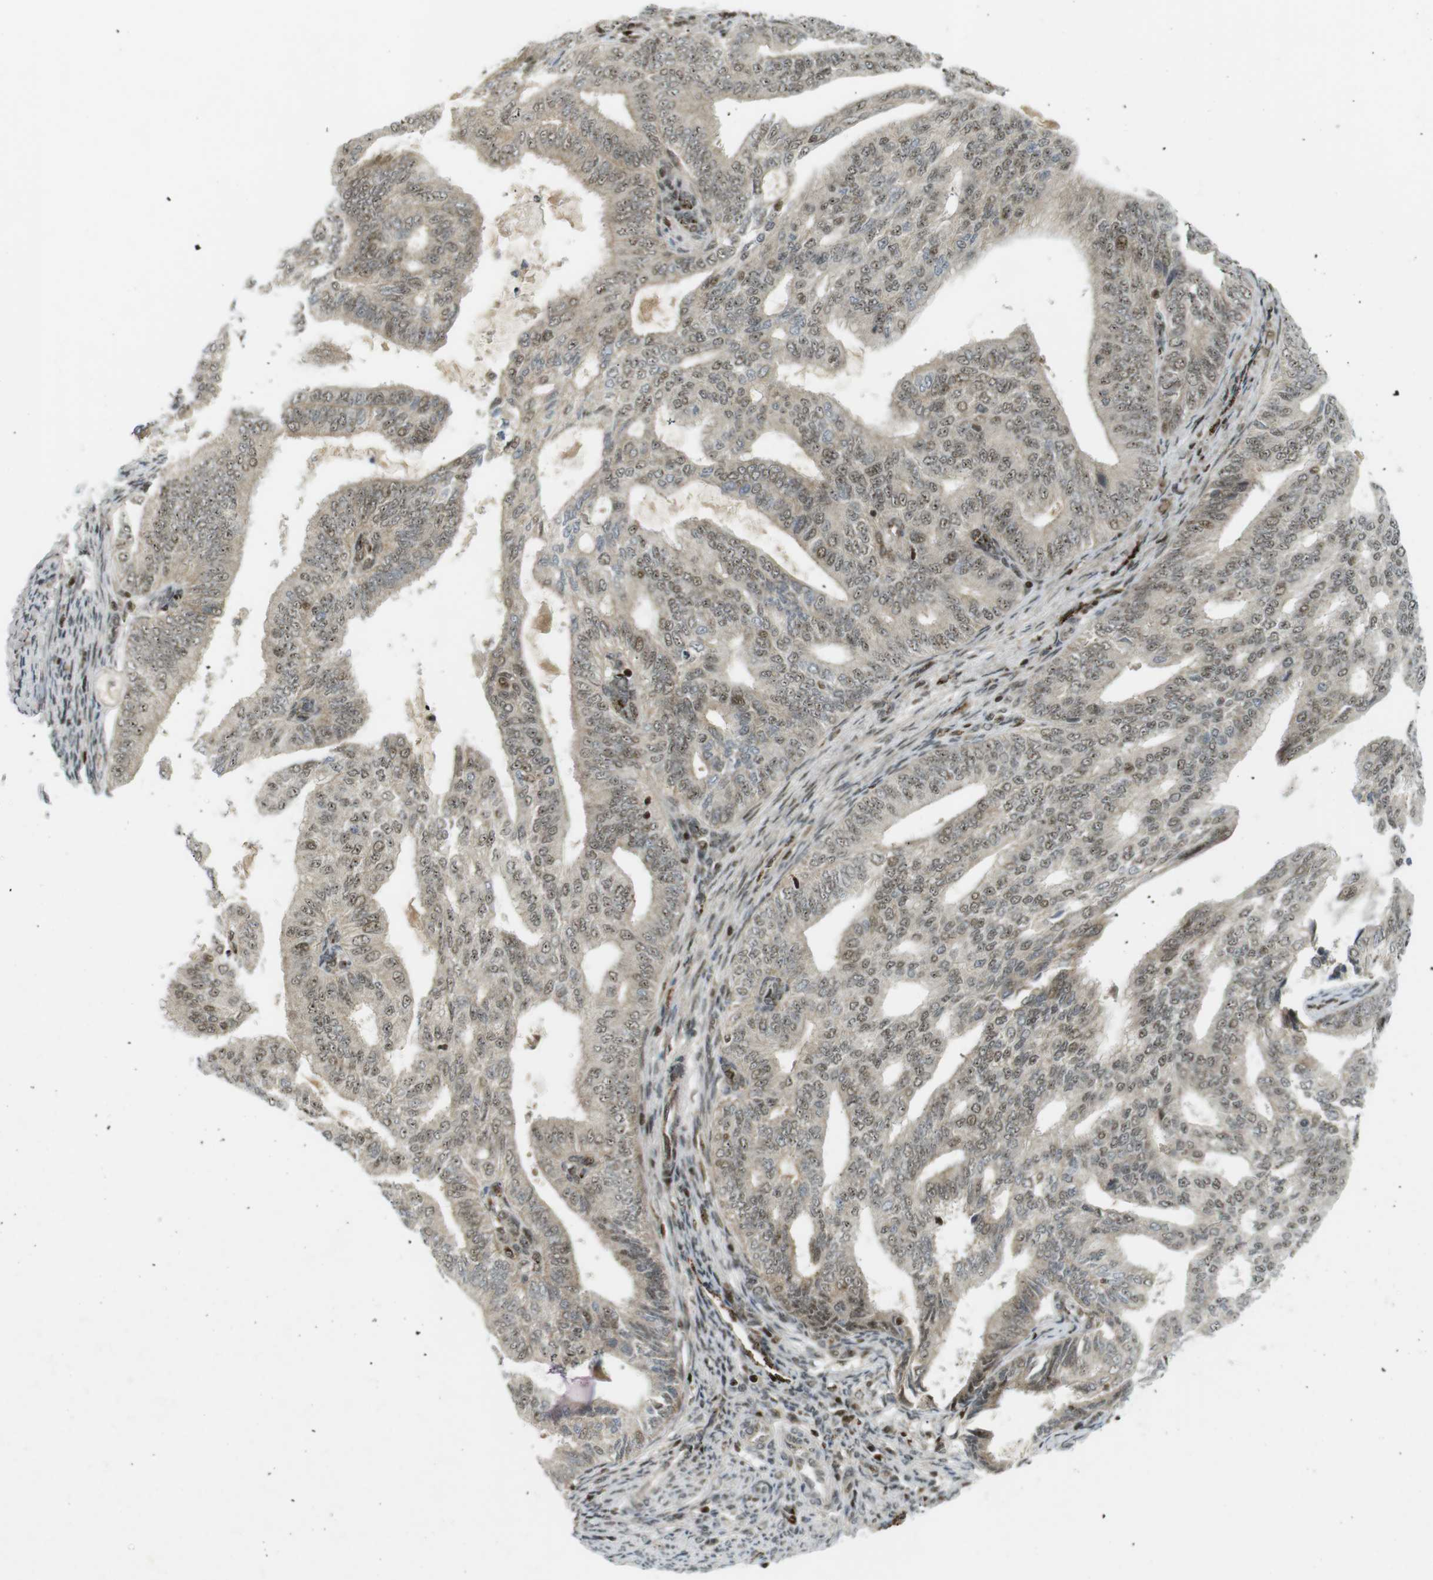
{"staining": {"intensity": "moderate", "quantity": "25%-75%", "location": "nuclear"}, "tissue": "endometrial cancer", "cell_type": "Tumor cells", "image_type": "cancer", "snomed": [{"axis": "morphology", "description": "Adenocarcinoma, NOS"}, {"axis": "topography", "description": "Endometrium"}], "caption": "Protein staining of endometrial cancer tissue reveals moderate nuclear expression in about 25%-75% of tumor cells.", "gene": "PPP1R13B", "patient": {"sex": "female", "age": 58}}